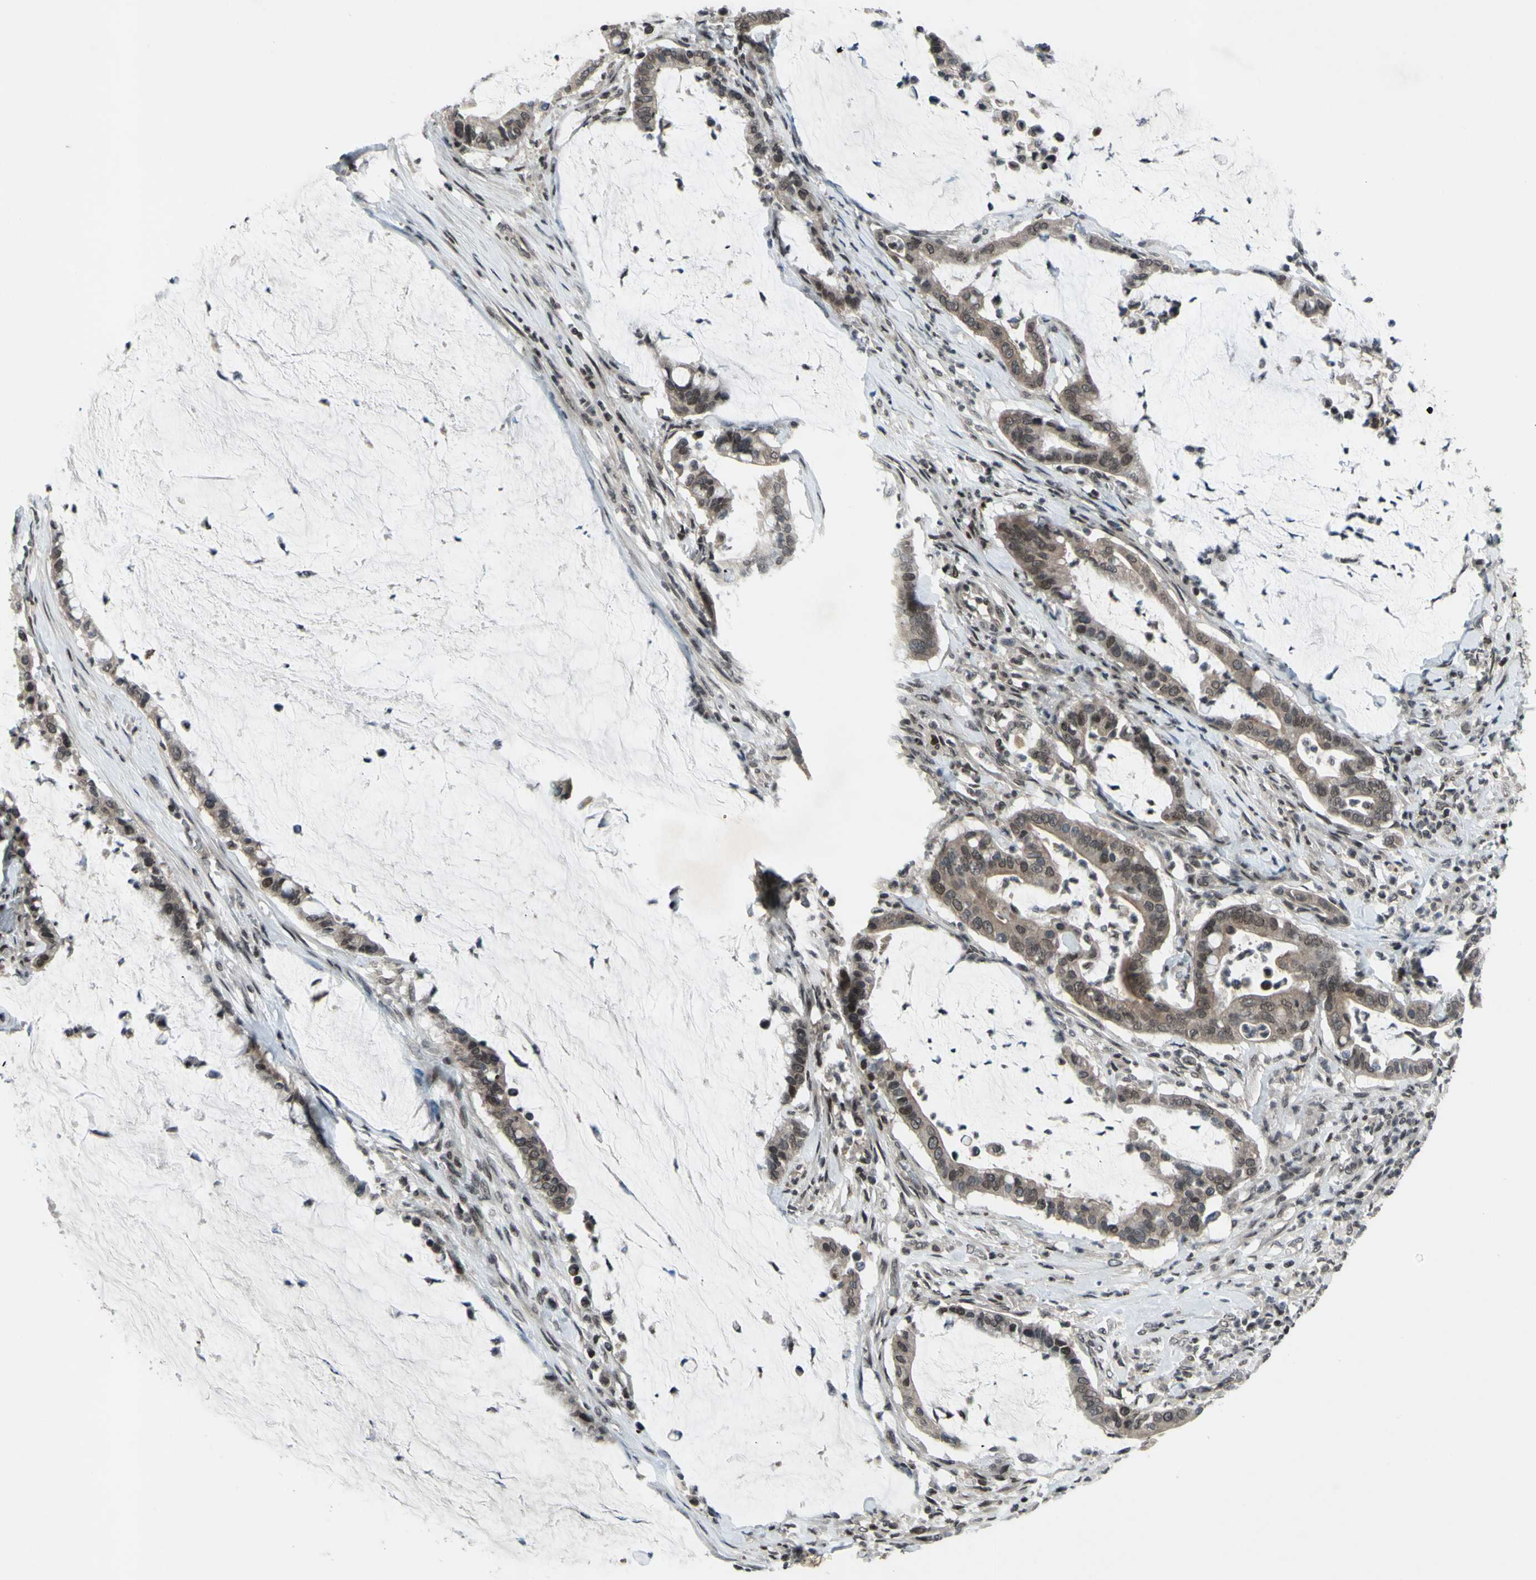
{"staining": {"intensity": "weak", "quantity": "25%-75%", "location": "cytoplasmic/membranous,nuclear"}, "tissue": "pancreatic cancer", "cell_type": "Tumor cells", "image_type": "cancer", "snomed": [{"axis": "morphology", "description": "Adenocarcinoma, NOS"}, {"axis": "topography", "description": "Pancreas"}], "caption": "A low amount of weak cytoplasmic/membranous and nuclear expression is appreciated in approximately 25%-75% of tumor cells in adenocarcinoma (pancreatic) tissue.", "gene": "XPO1", "patient": {"sex": "male", "age": 41}}